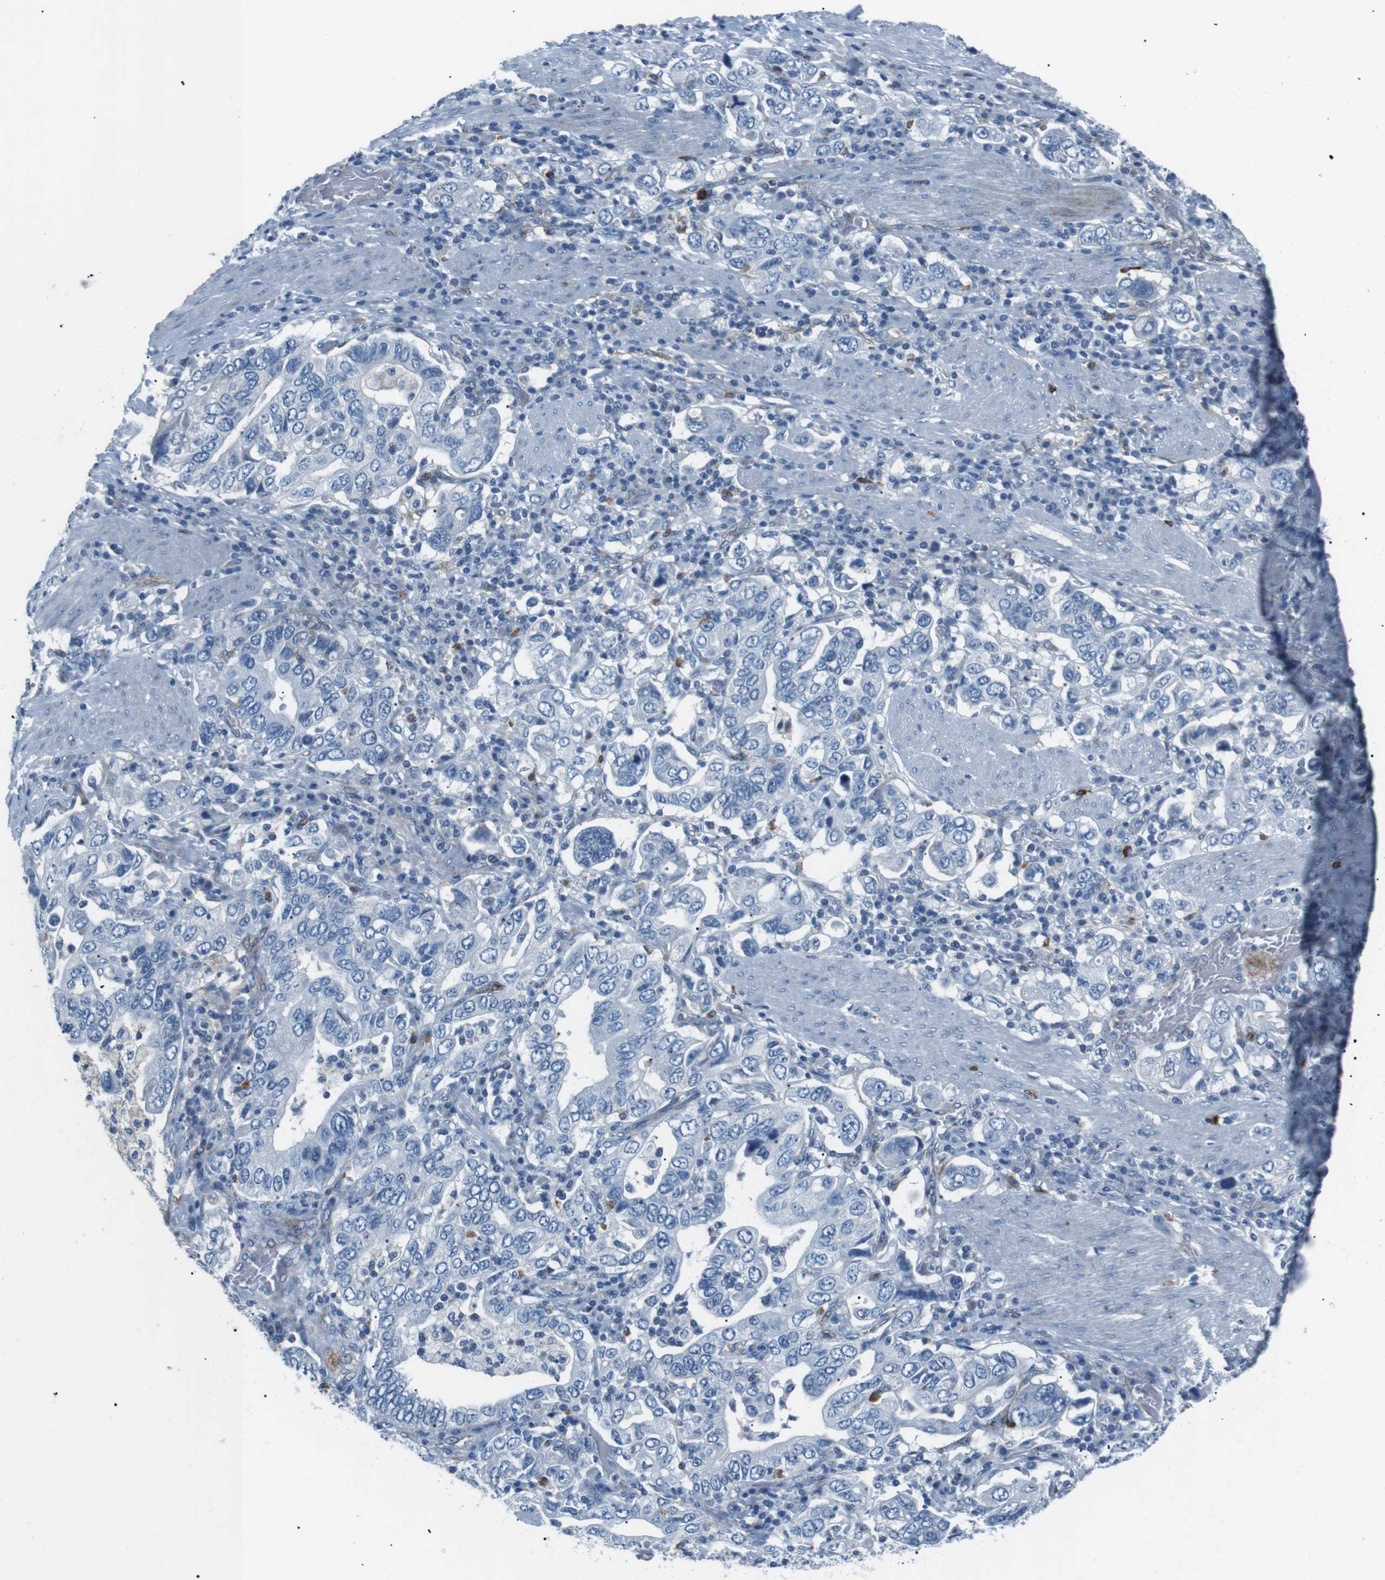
{"staining": {"intensity": "negative", "quantity": "none", "location": "none"}, "tissue": "stomach cancer", "cell_type": "Tumor cells", "image_type": "cancer", "snomed": [{"axis": "morphology", "description": "Adenocarcinoma, NOS"}, {"axis": "topography", "description": "Stomach, upper"}], "caption": "This histopathology image is of adenocarcinoma (stomach) stained with IHC to label a protein in brown with the nuclei are counter-stained blue. There is no staining in tumor cells.", "gene": "CSF2RA", "patient": {"sex": "male", "age": 62}}